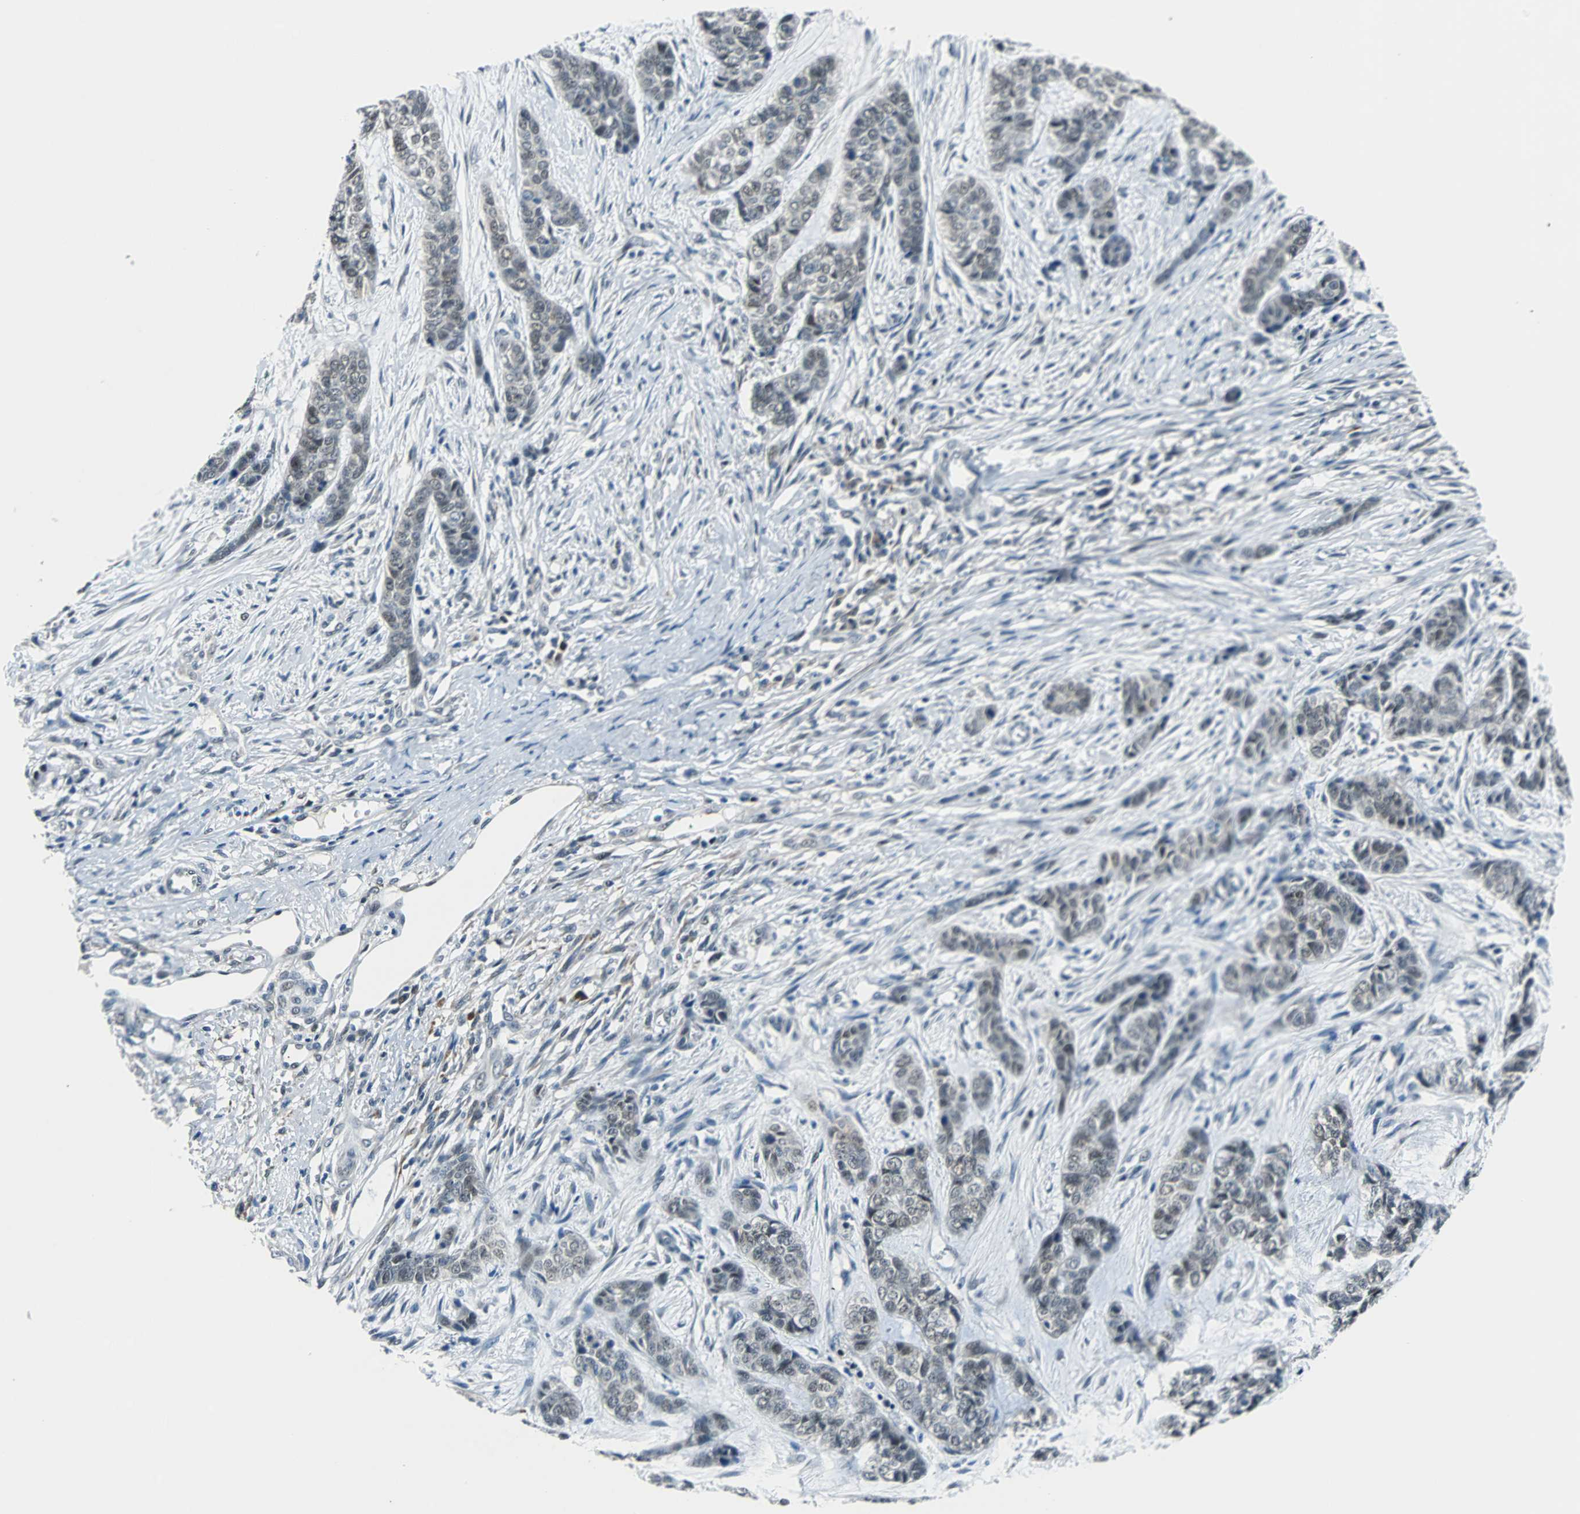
{"staining": {"intensity": "weak", "quantity": "<25%", "location": "nuclear"}, "tissue": "skin cancer", "cell_type": "Tumor cells", "image_type": "cancer", "snomed": [{"axis": "morphology", "description": "Basal cell carcinoma"}, {"axis": "topography", "description": "Skin"}], "caption": "A micrograph of skin cancer (basal cell carcinoma) stained for a protein exhibits no brown staining in tumor cells. (DAB (3,3'-diaminobenzidine) immunohistochemistry with hematoxylin counter stain).", "gene": "USP28", "patient": {"sex": "female", "age": 64}}